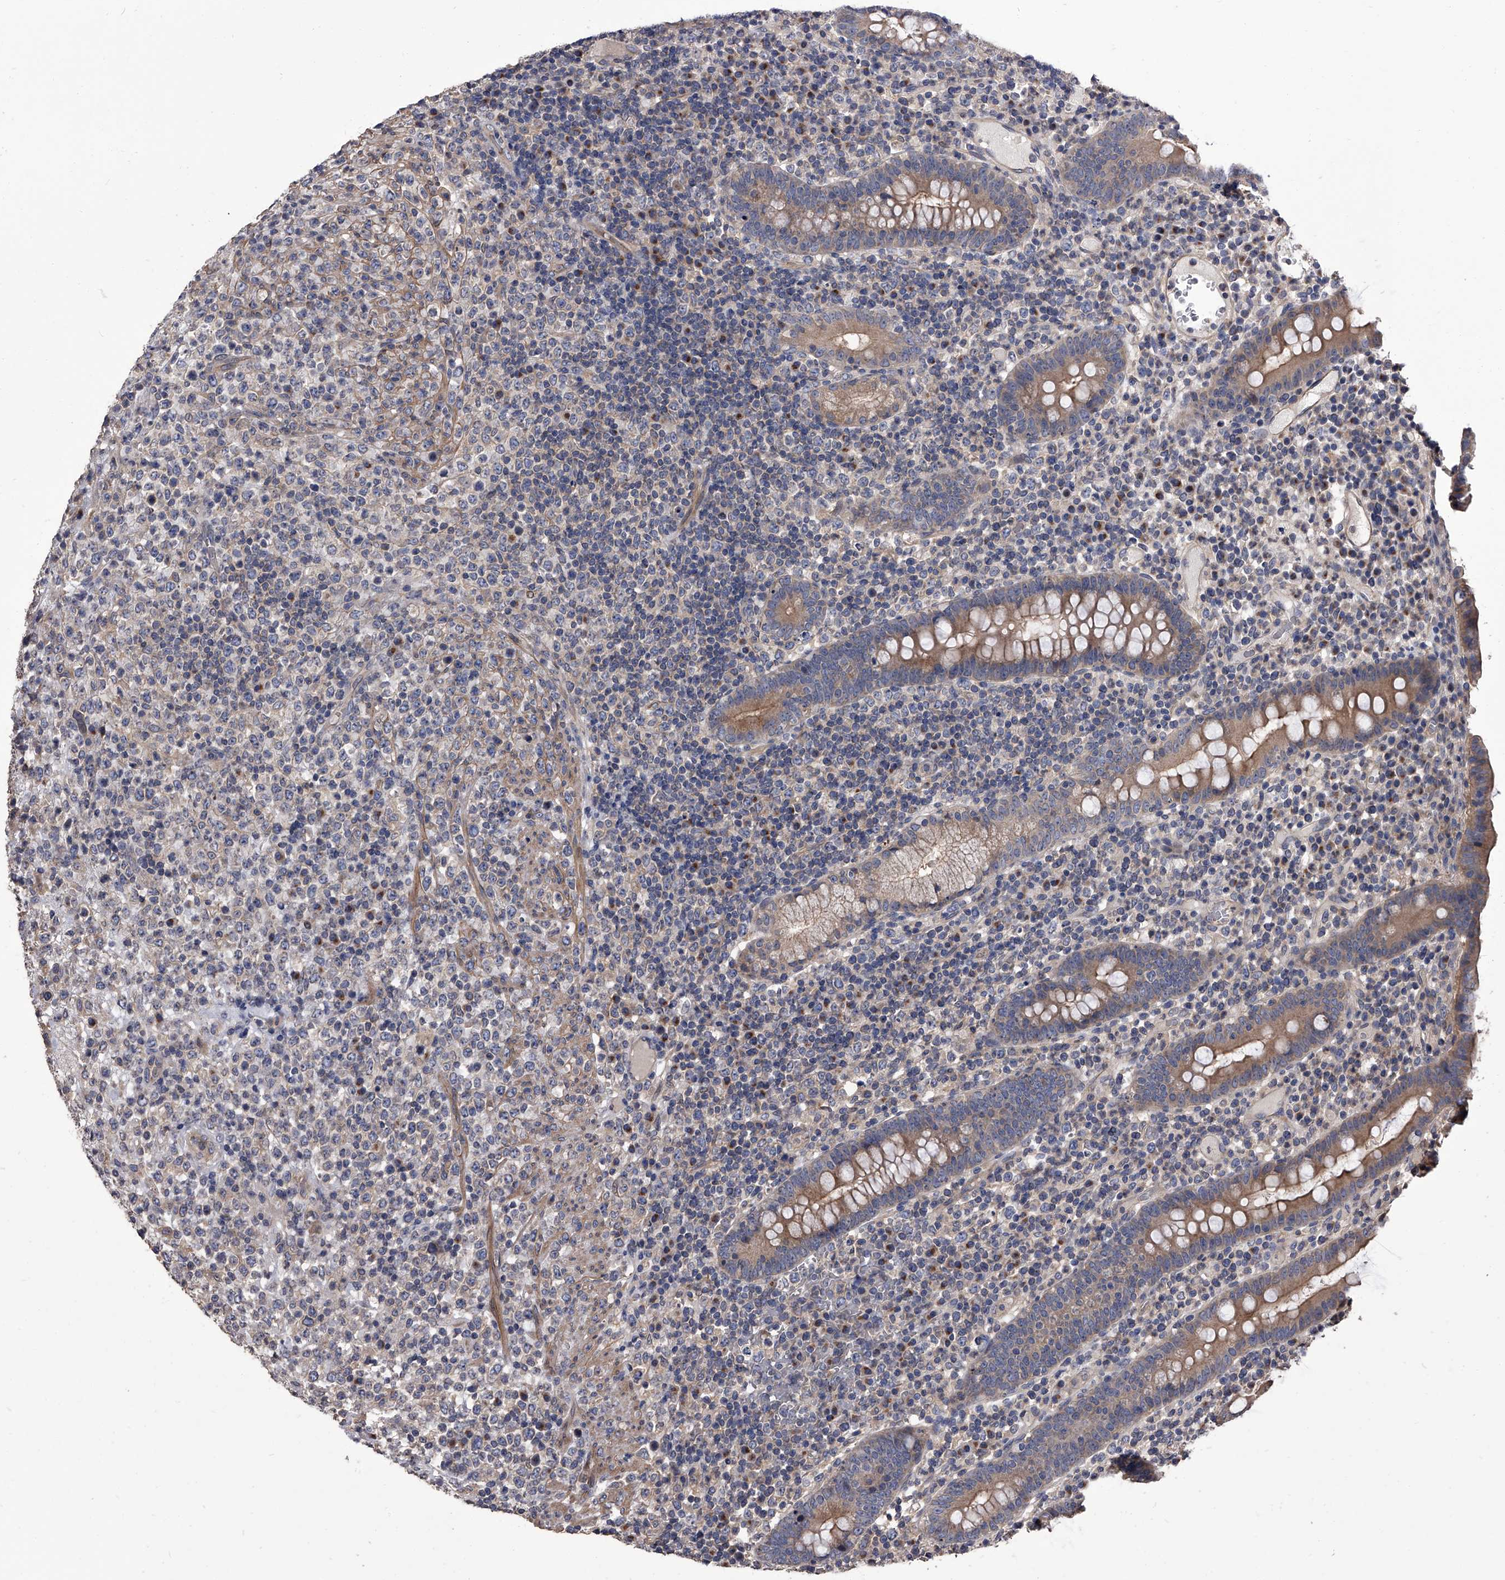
{"staining": {"intensity": "negative", "quantity": "none", "location": "none"}, "tissue": "lymphoma", "cell_type": "Tumor cells", "image_type": "cancer", "snomed": [{"axis": "morphology", "description": "Malignant lymphoma, non-Hodgkin's type, High grade"}, {"axis": "topography", "description": "Colon"}], "caption": "Immunohistochemistry of lymphoma shows no positivity in tumor cells. (DAB (3,3'-diaminobenzidine) immunohistochemistry (IHC), high magnification).", "gene": "STK36", "patient": {"sex": "female", "age": 53}}